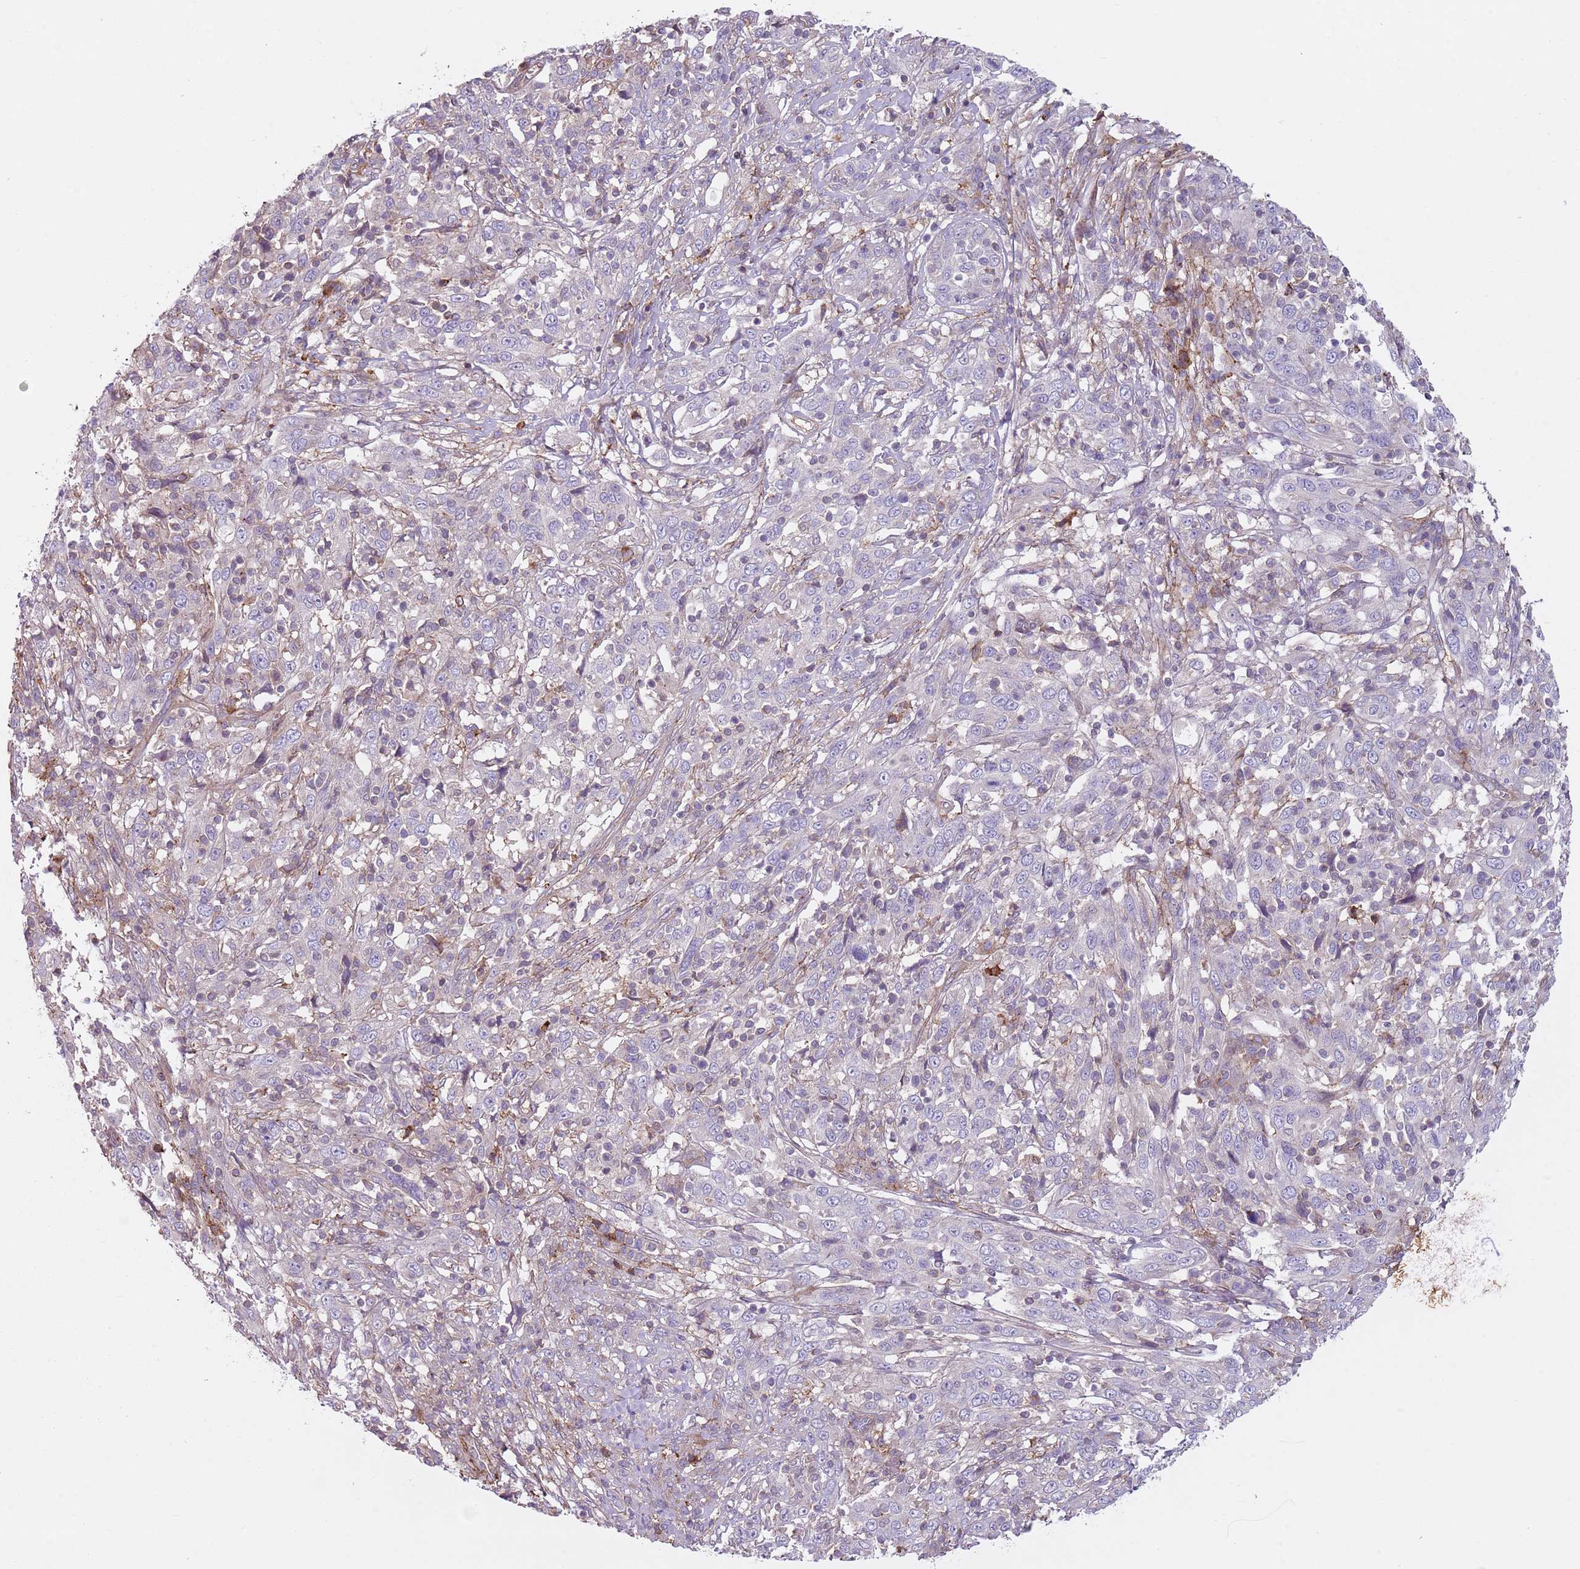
{"staining": {"intensity": "negative", "quantity": "none", "location": "none"}, "tissue": "cervical cancer", "cell_type": "Tumor cells", "image_type": "cancer", "snomed": [{"axis": "morphology", "description": "Squamous cell carcinoma, NOS"}, {"axis": "topography", "description": "Cervix"}], "caption": "Immunohistochemistry image of human cervical cancer stained for a protein (brown), which shows no positivity in tumor cells.", "gene": "GNAI3", "patient": {"sex": "female", "age": 46}}